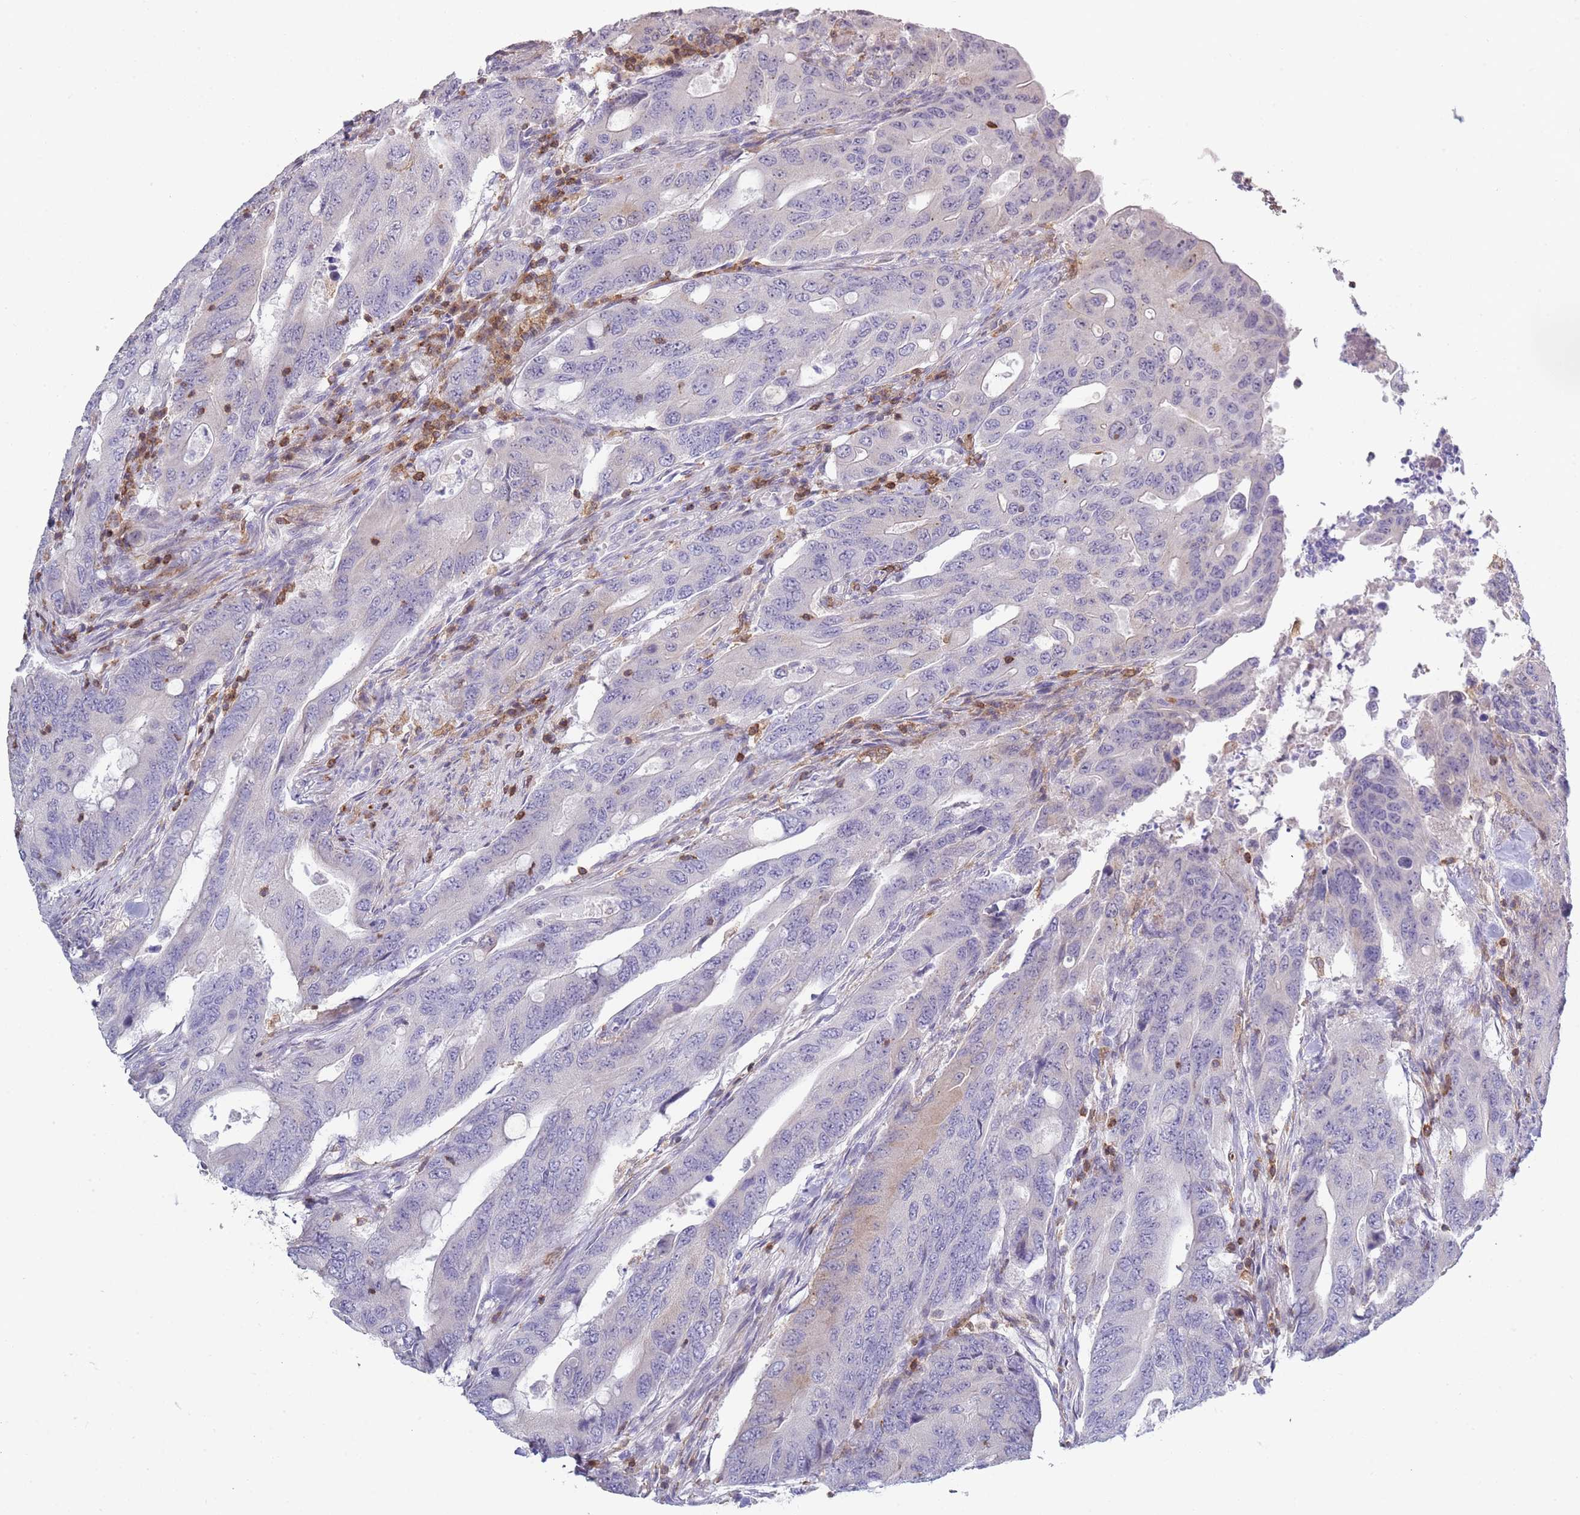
{"staining": {"intensity": "weak", "quantity": "<25%", "location": "cytoplasmic/membranous"}, "tissue": "colorectal cancer", "cell_type": "Tumor cells", "image_type": "cancer", "snomed": [{"axis": "morphology", "description": "Adenocarcinoma, NOS"}, {"axis": "topography", "description": "Colon"}], "caption": "High power microscopy micrograph of an IHC photomicrograph of colorectal adenocarcinoma, revealing no significant positivity in tumor cells.", "gene": "LPXN", "patient": {"sex": "male", "age": 71}}